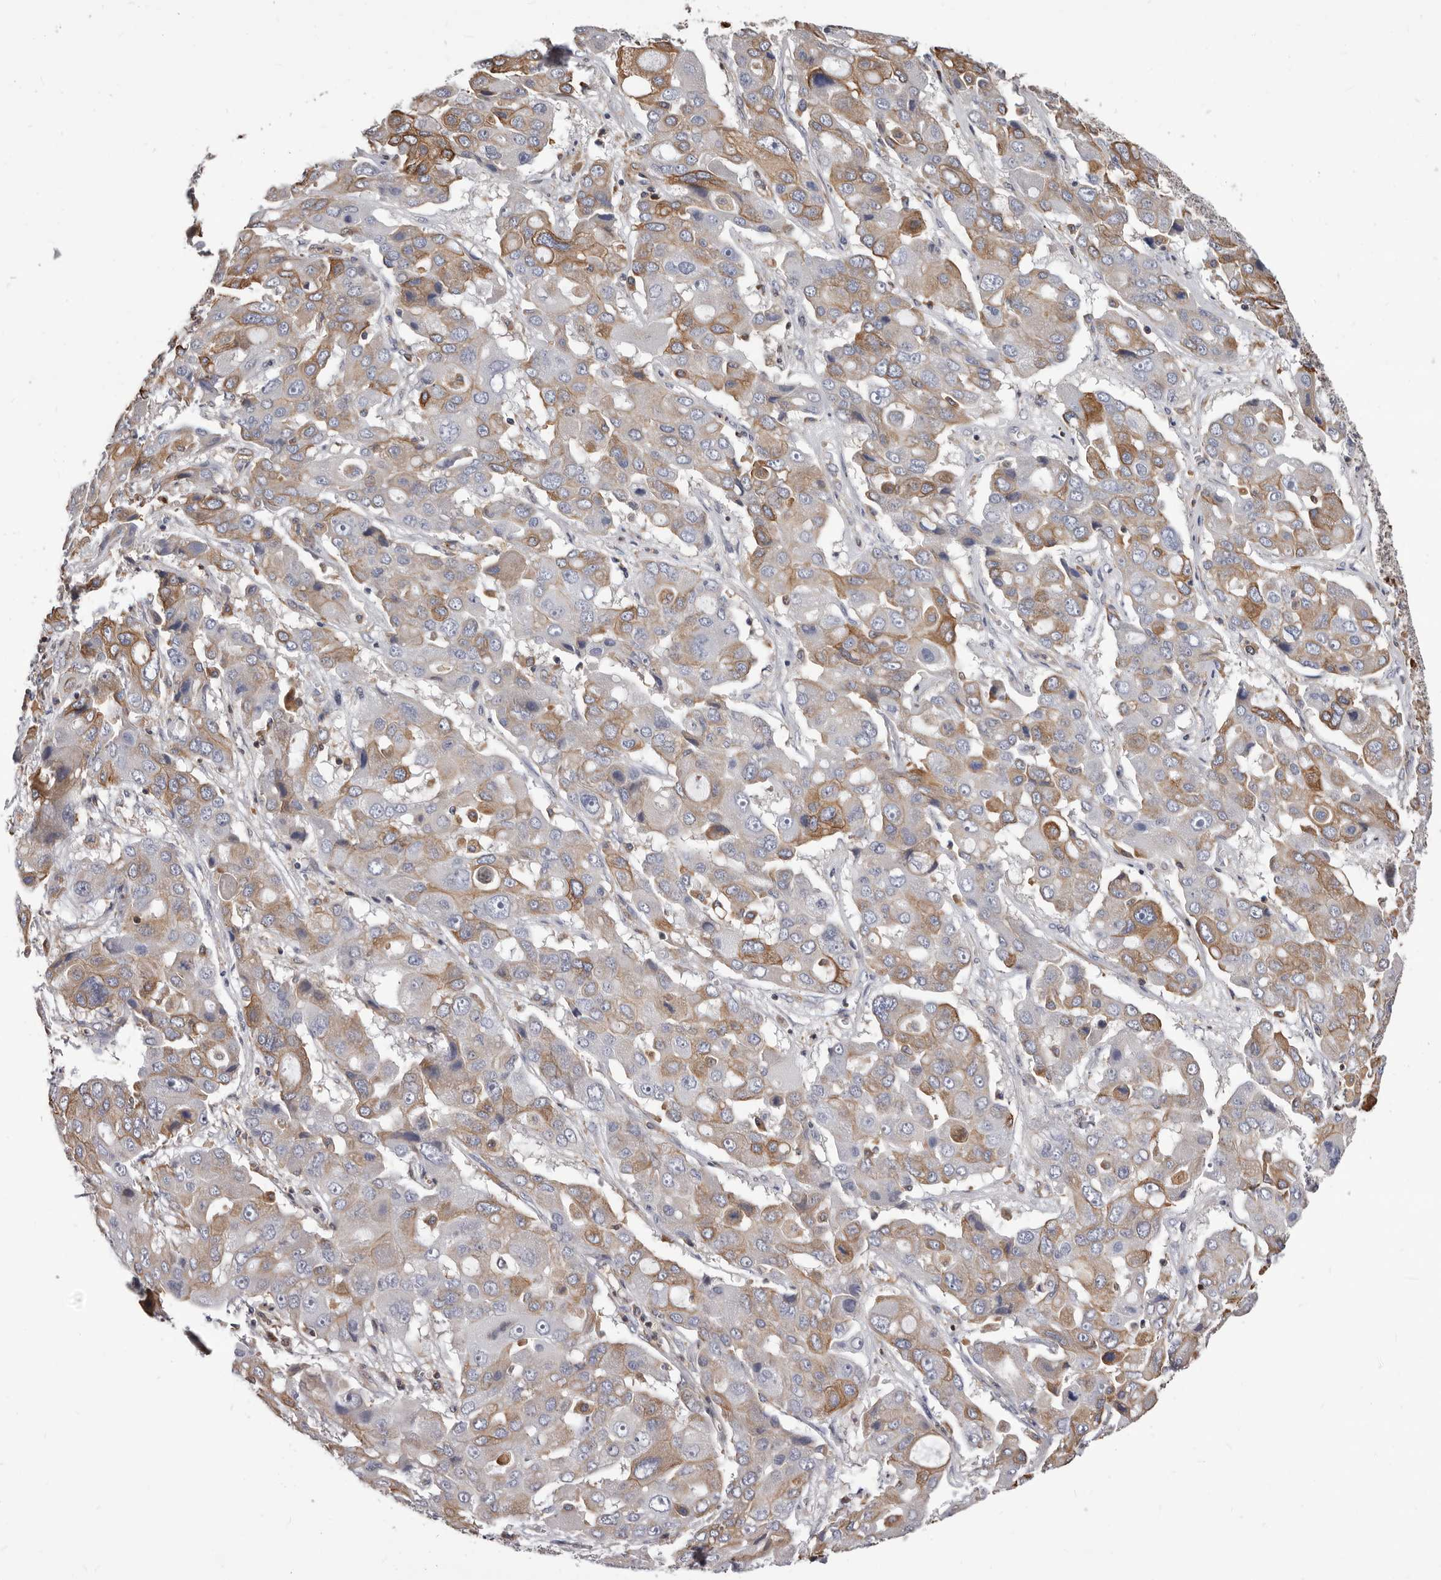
{"staining": {"intensity": "moderate", "quantity": "25%-75%", "location": "cytoplasmic/membranous"}, "tissue": "liver cancer", "cell_type": "Tumor cells", "image_type": "cancer", "snomed": [{"axis": "morphology", "description": "Cholangiocarcinoma"}, {"axis": "topography", "description": "Liver"}], "caption": "IHC photomicrograph of neoplastic tissue: human liver cancer stained using immunohistochemistry (IHC) reveals medium levels of moderate protein expression localized specifically in the cytoplasmic/membranous of tumor cells, appearing as a cytoplasmic/membranous brown color.", "gene": "NIBAN1", "patient": {"sex": "male", "age": 67}}